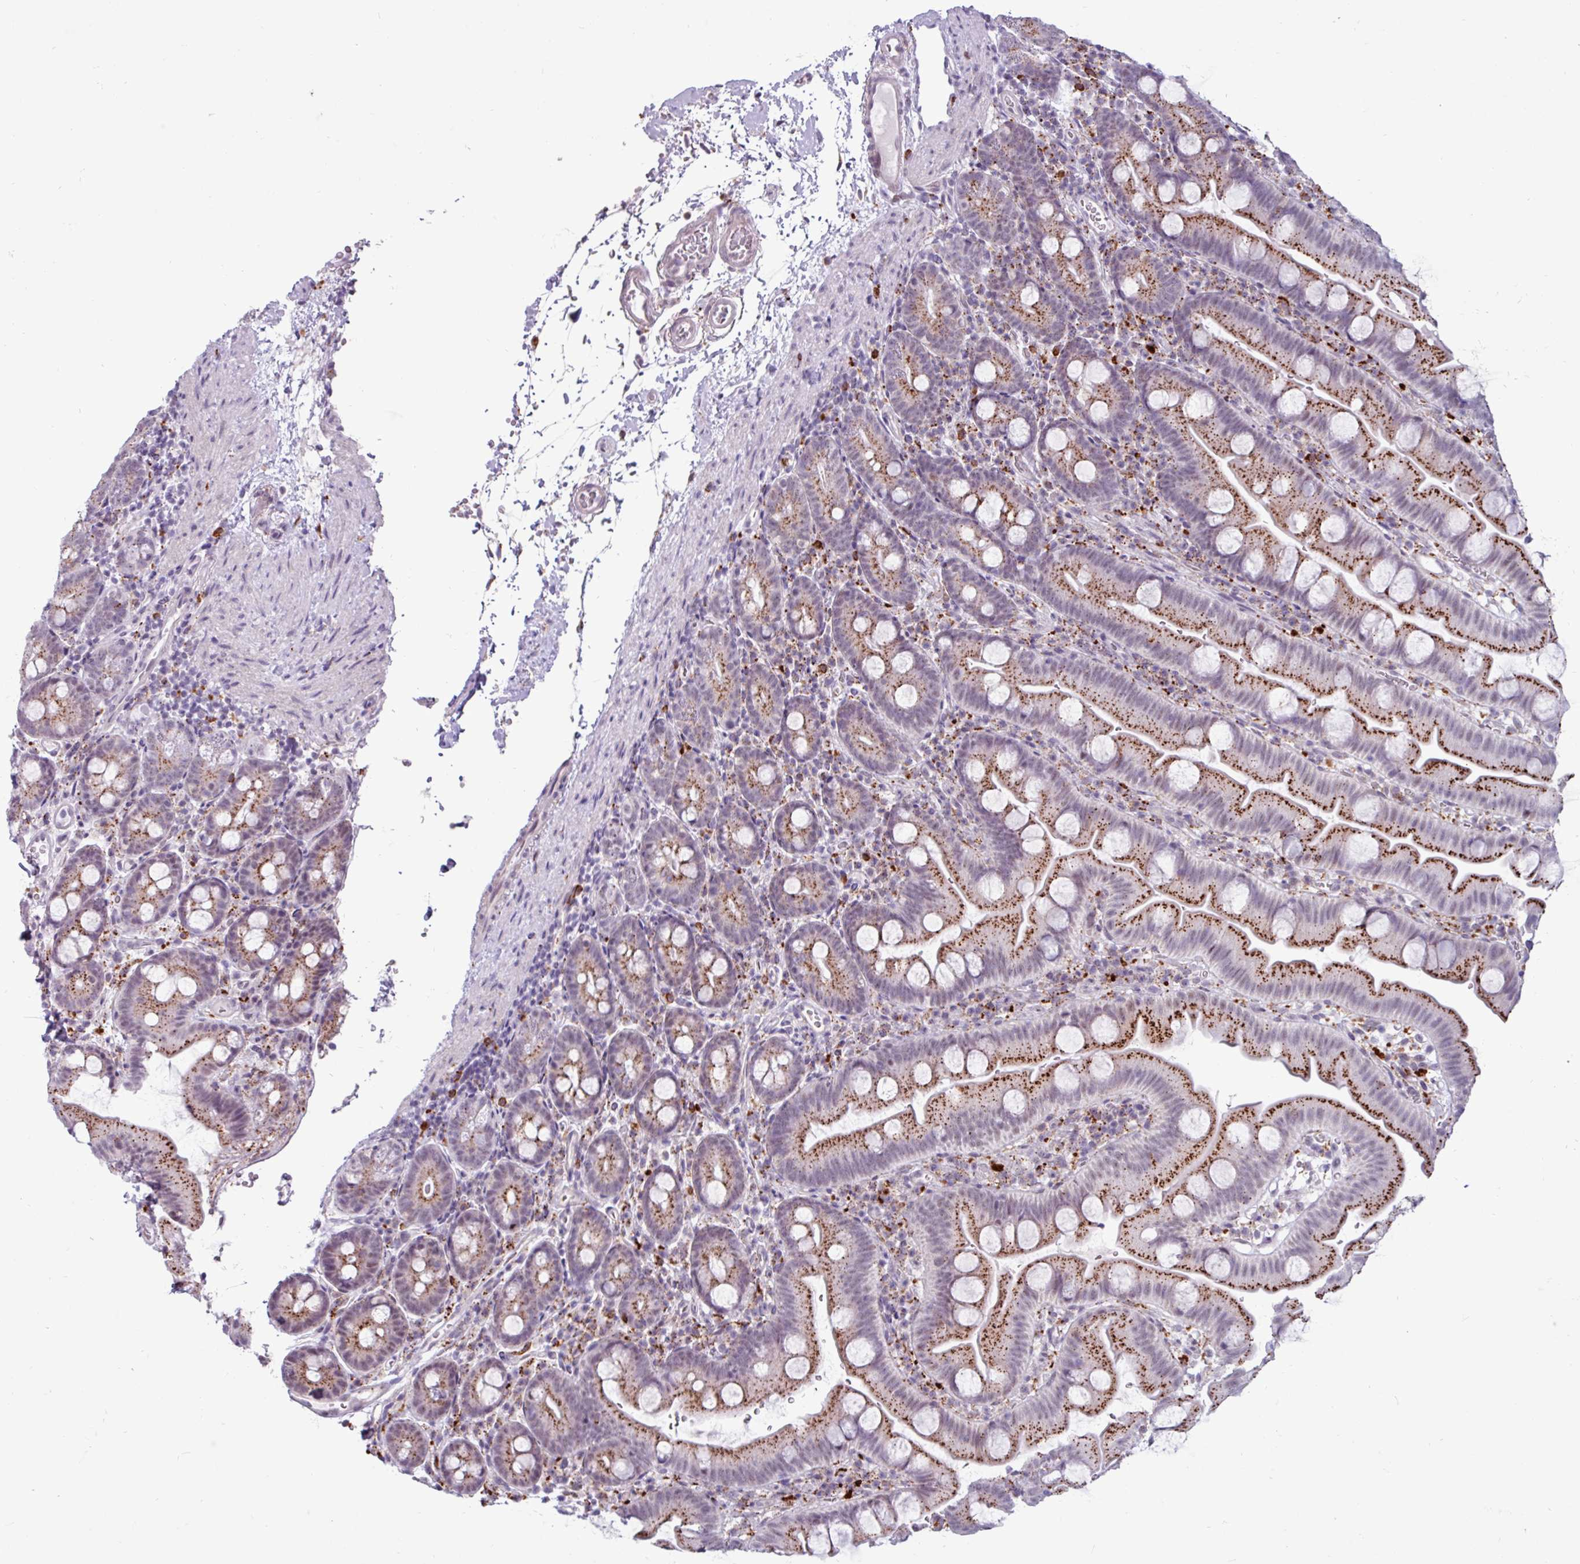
{"staining": {"intensity": "strong", "quantity": ">75%", "location": "cytoplasmic/membranous"}, "tissue": "small intestine", "cell_type": "Glandular cells", "image_type": "normal", "snomed": [{"axis": "morphology", "description": "Normal tissue, NOS"}, {"axis": "topography", "description": "Small intestine"}], "caption": "Approximately >75% of glandular cells in benign human small intestine show strong cytoplasmic/membranous protein positivity as visualized by brown immunohistochemical staining.", "gene": "AMIGO2", "patient": {"sex": "female", "age": 68}}